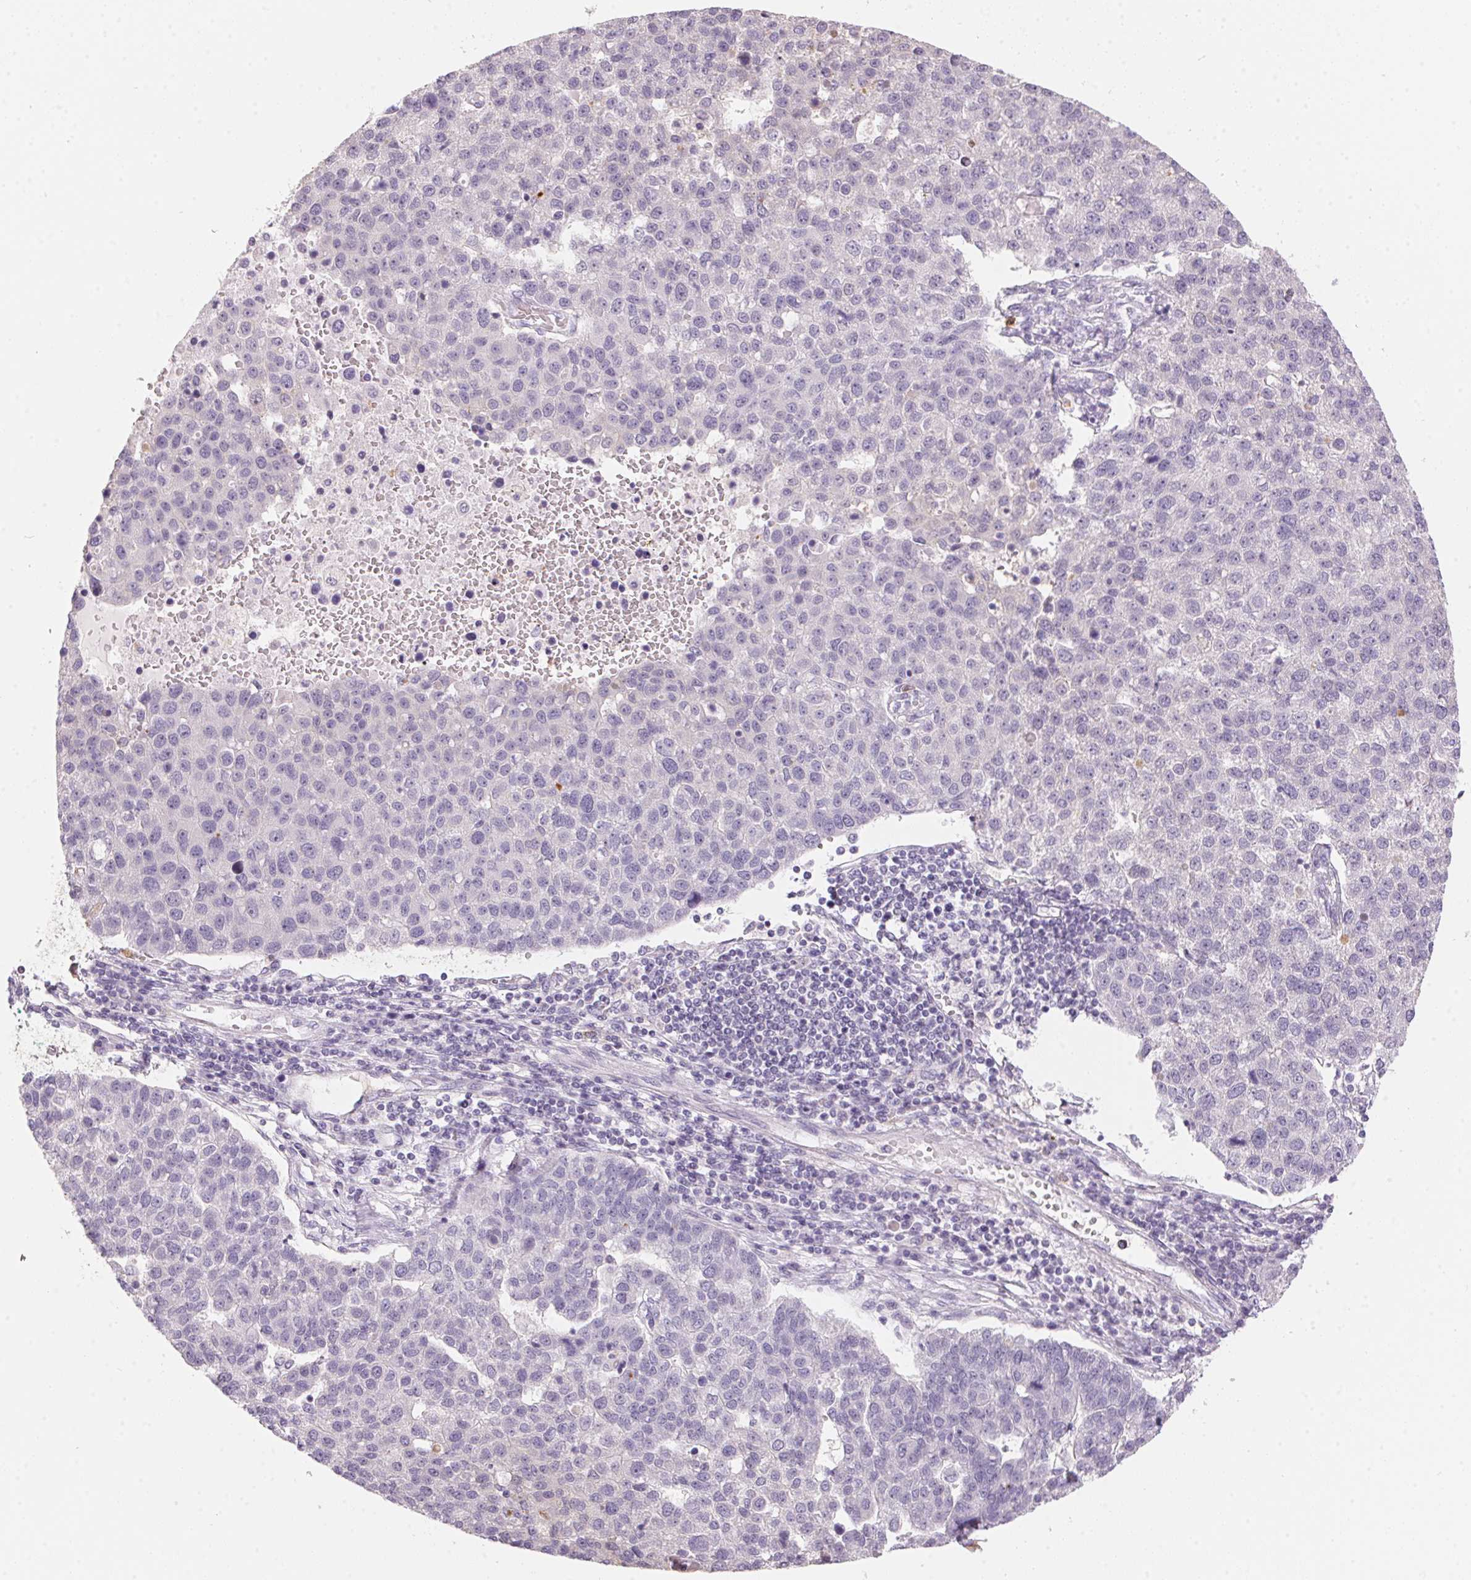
{"staining": {"intensity": "negative", "quantity": "none", "location": "none"}, "tissue": "pancreatic cancer", "cell_type": "Tumor cells", "image_type": "cancer", "snomed": [{"axis": "morphology", "description": "Adenocarcinoma, NOS"}, {"axis": "topography", "description": "Pancreas"}], "caption": "IHC histopathology image of neoplastic tissue: human adenocarcinoma (pancreatic) stained with DAB (3,3'-diaminobenzidine) reveals no significant protein expression in tumor cells.", "gene": "SERPINB1", "patient": {"sex": "female", "age": 61}}